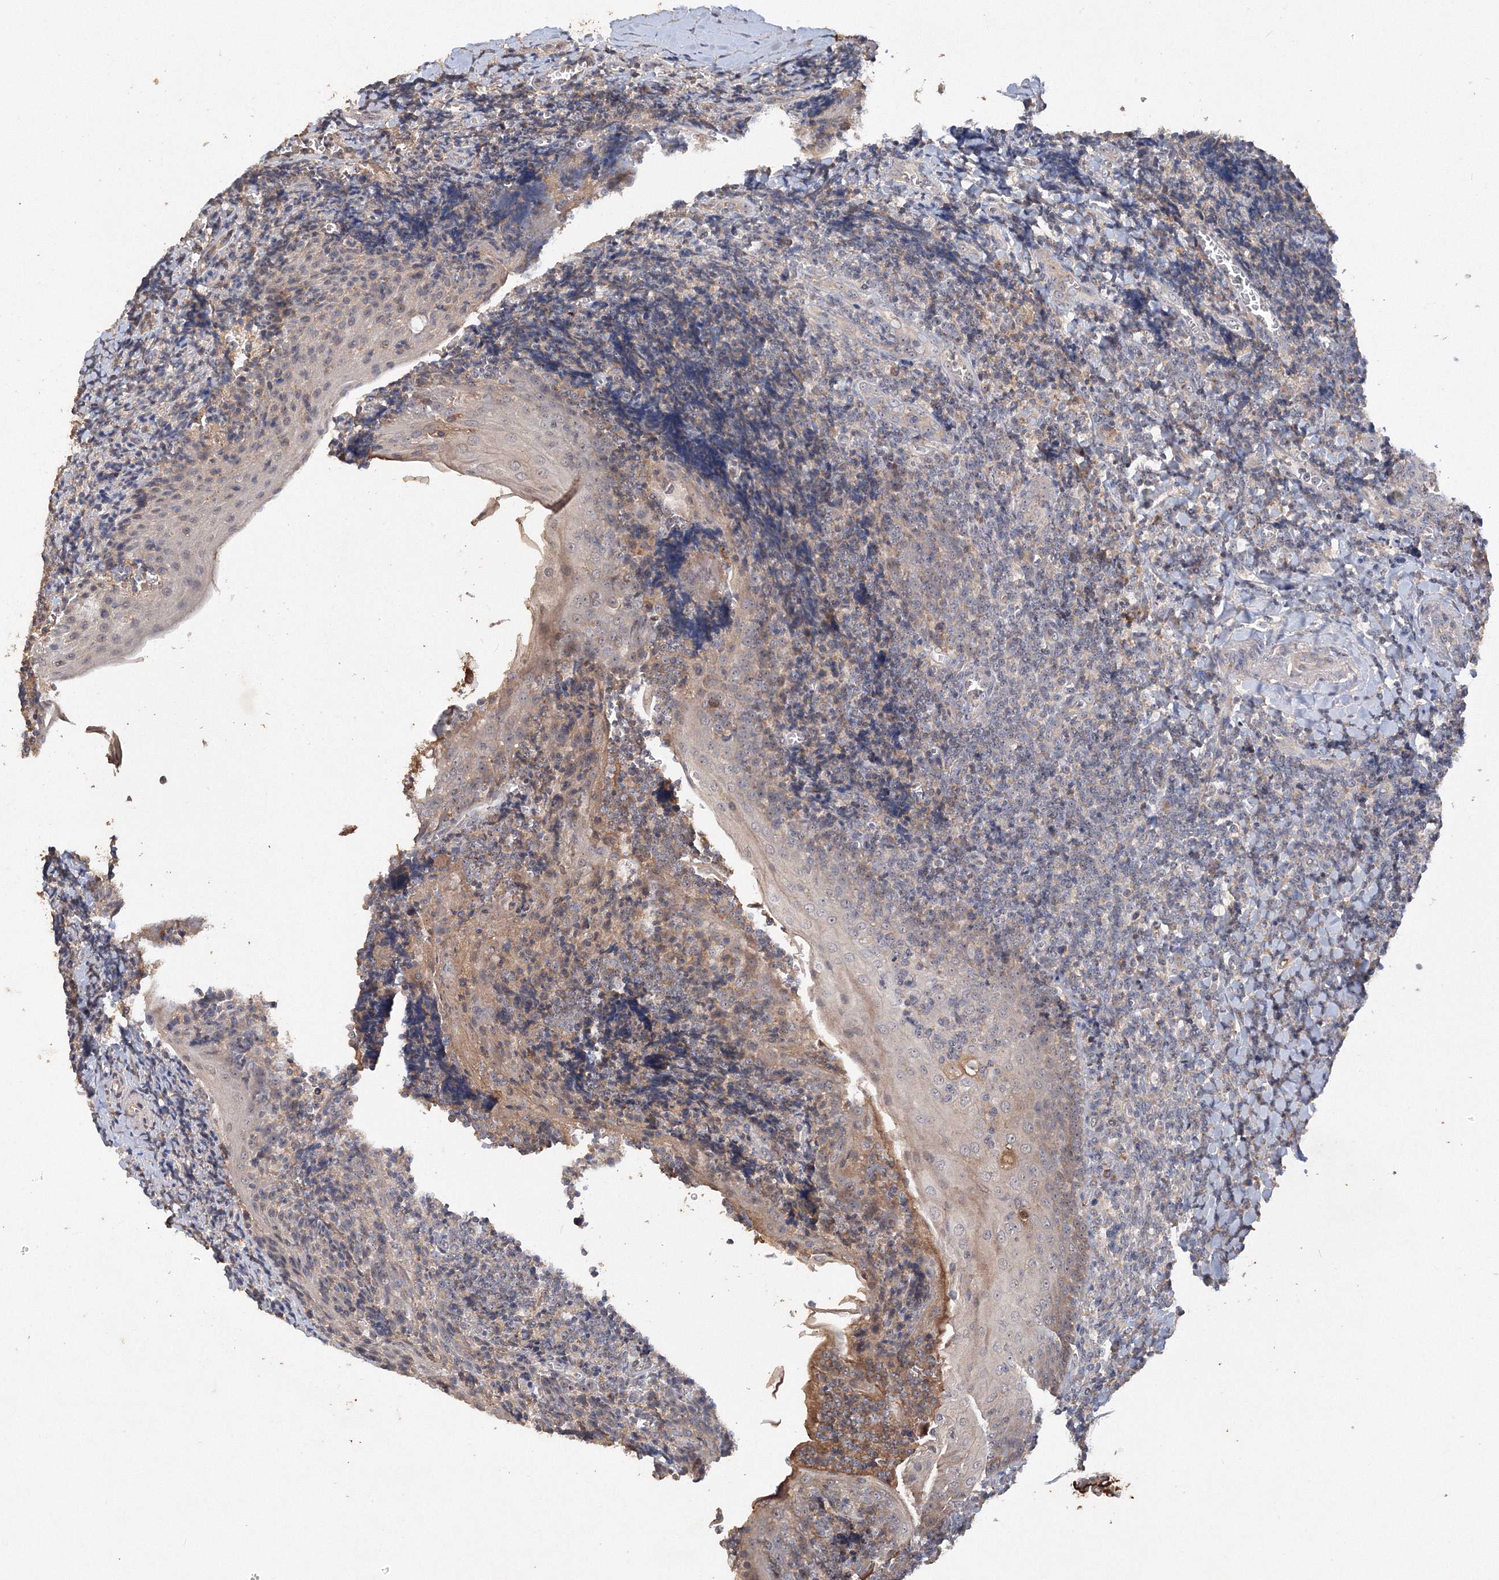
{"staining": {"intensity": "weak", "quantity": "<25%", "location": "cytoplasmic/membranous"}, "tissue": "tonsil", "cell_type": "Germinal center cells", "image_type": "normal", "snomed": [{"axis": "morphology", "description": "Normal tissue, NOS"}, {"axis": "topography", "description": "Tonsil"}], "caption": "A high-resolution histopathology image shows immunohistochemistry (IHC) staining of benign tonsil, which exhibits no significant positivity in germinal center cells. Brightfield microscopy of IHC stained with DAB (3,3'-diaminobenzidine) (brown) and hematoxylin (blue), captured at high magnification.", "gene": "GRINA", "patient": {"sex": "male", "age": 27}}